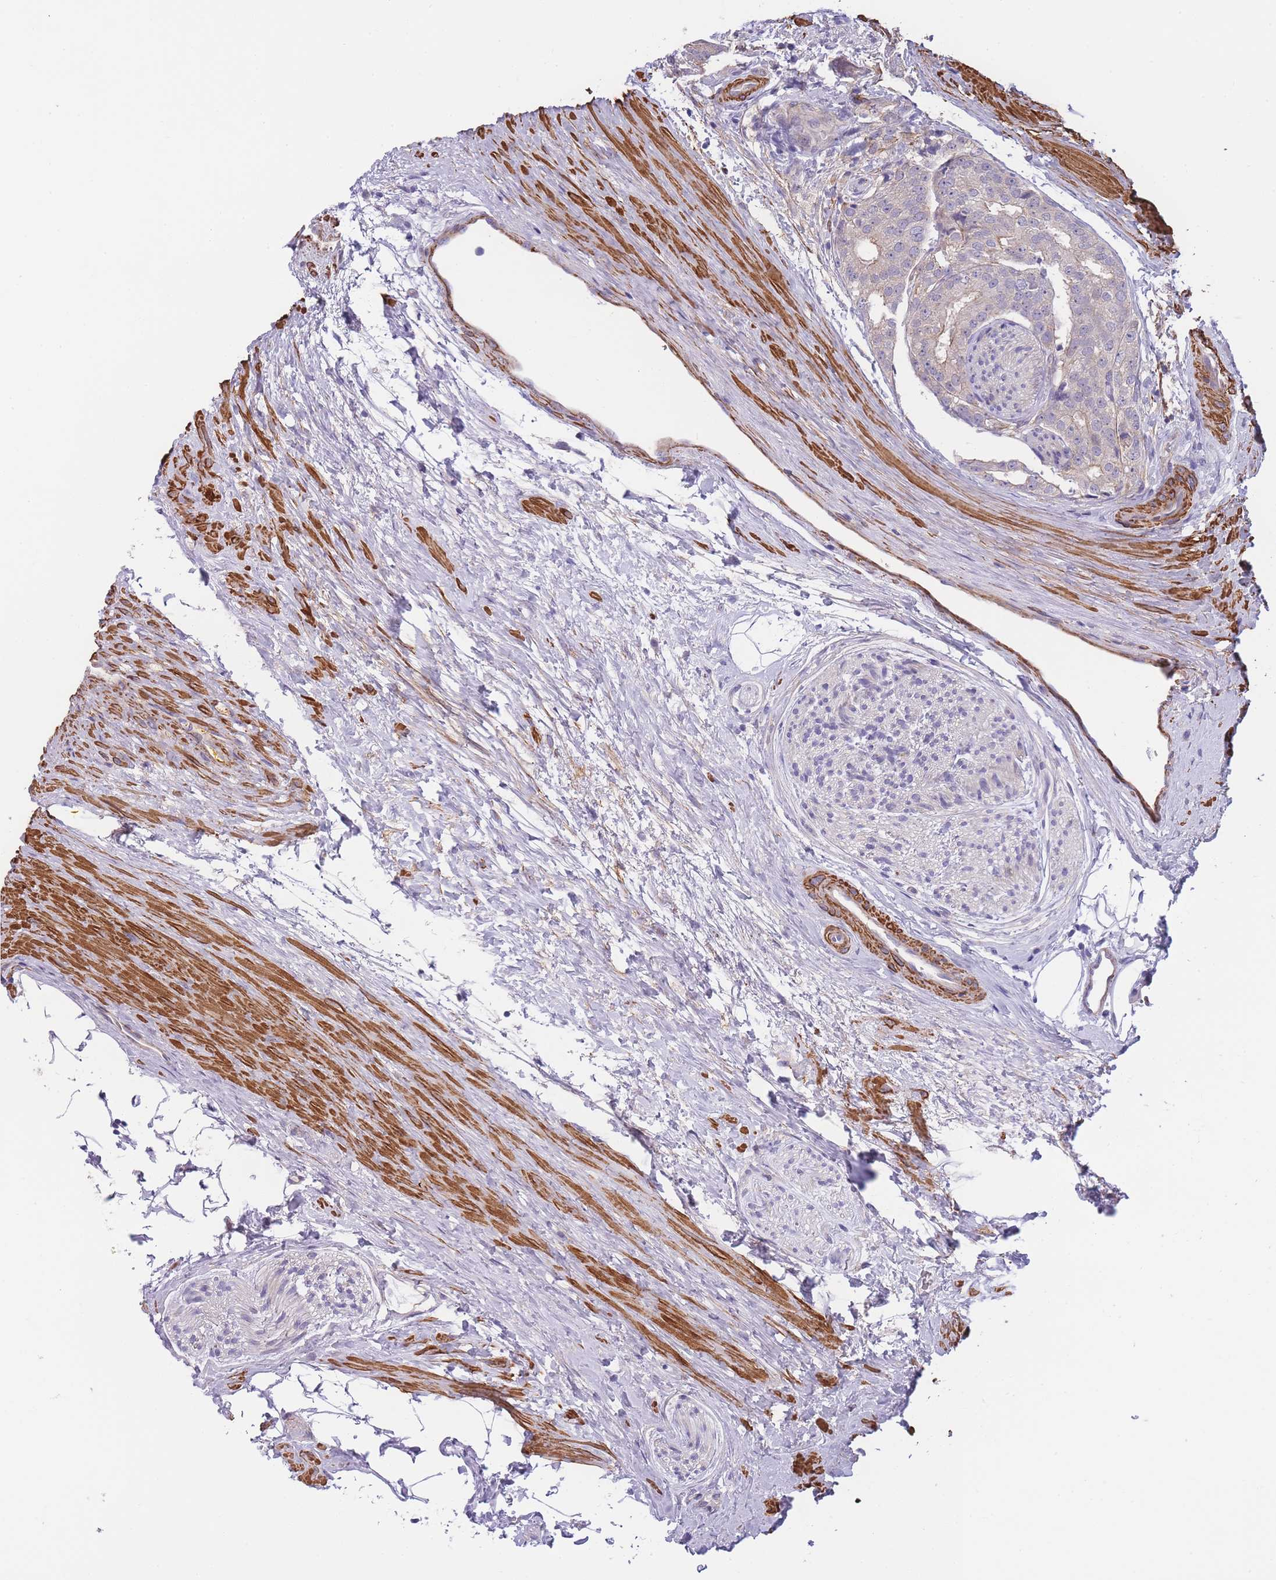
{"staining": {"intensity": "negative", "quantity": "none", "location": "none"}, "tissue": "prostate cancer", "cell_type": "Tumor cells", "image_type": "cancer", "snomed": [{"axis": "morphology", "description": "Adenocarcinoma, High grade"}, {"axis": "topography", "description": "Prostate"}], "caption": "Tumor cells are negative for brown protein staining in high-grade adenocarcinoma (prostate). The staining was performed using DAB (3,3'-diaminobenzidine) to visualize the protein expression in brown, while the nuclei were stained in blue with hematoxylin (Magnification: 20x).", "gene": "FAM124A", "patient": {"sex": "male", "age": 49}}